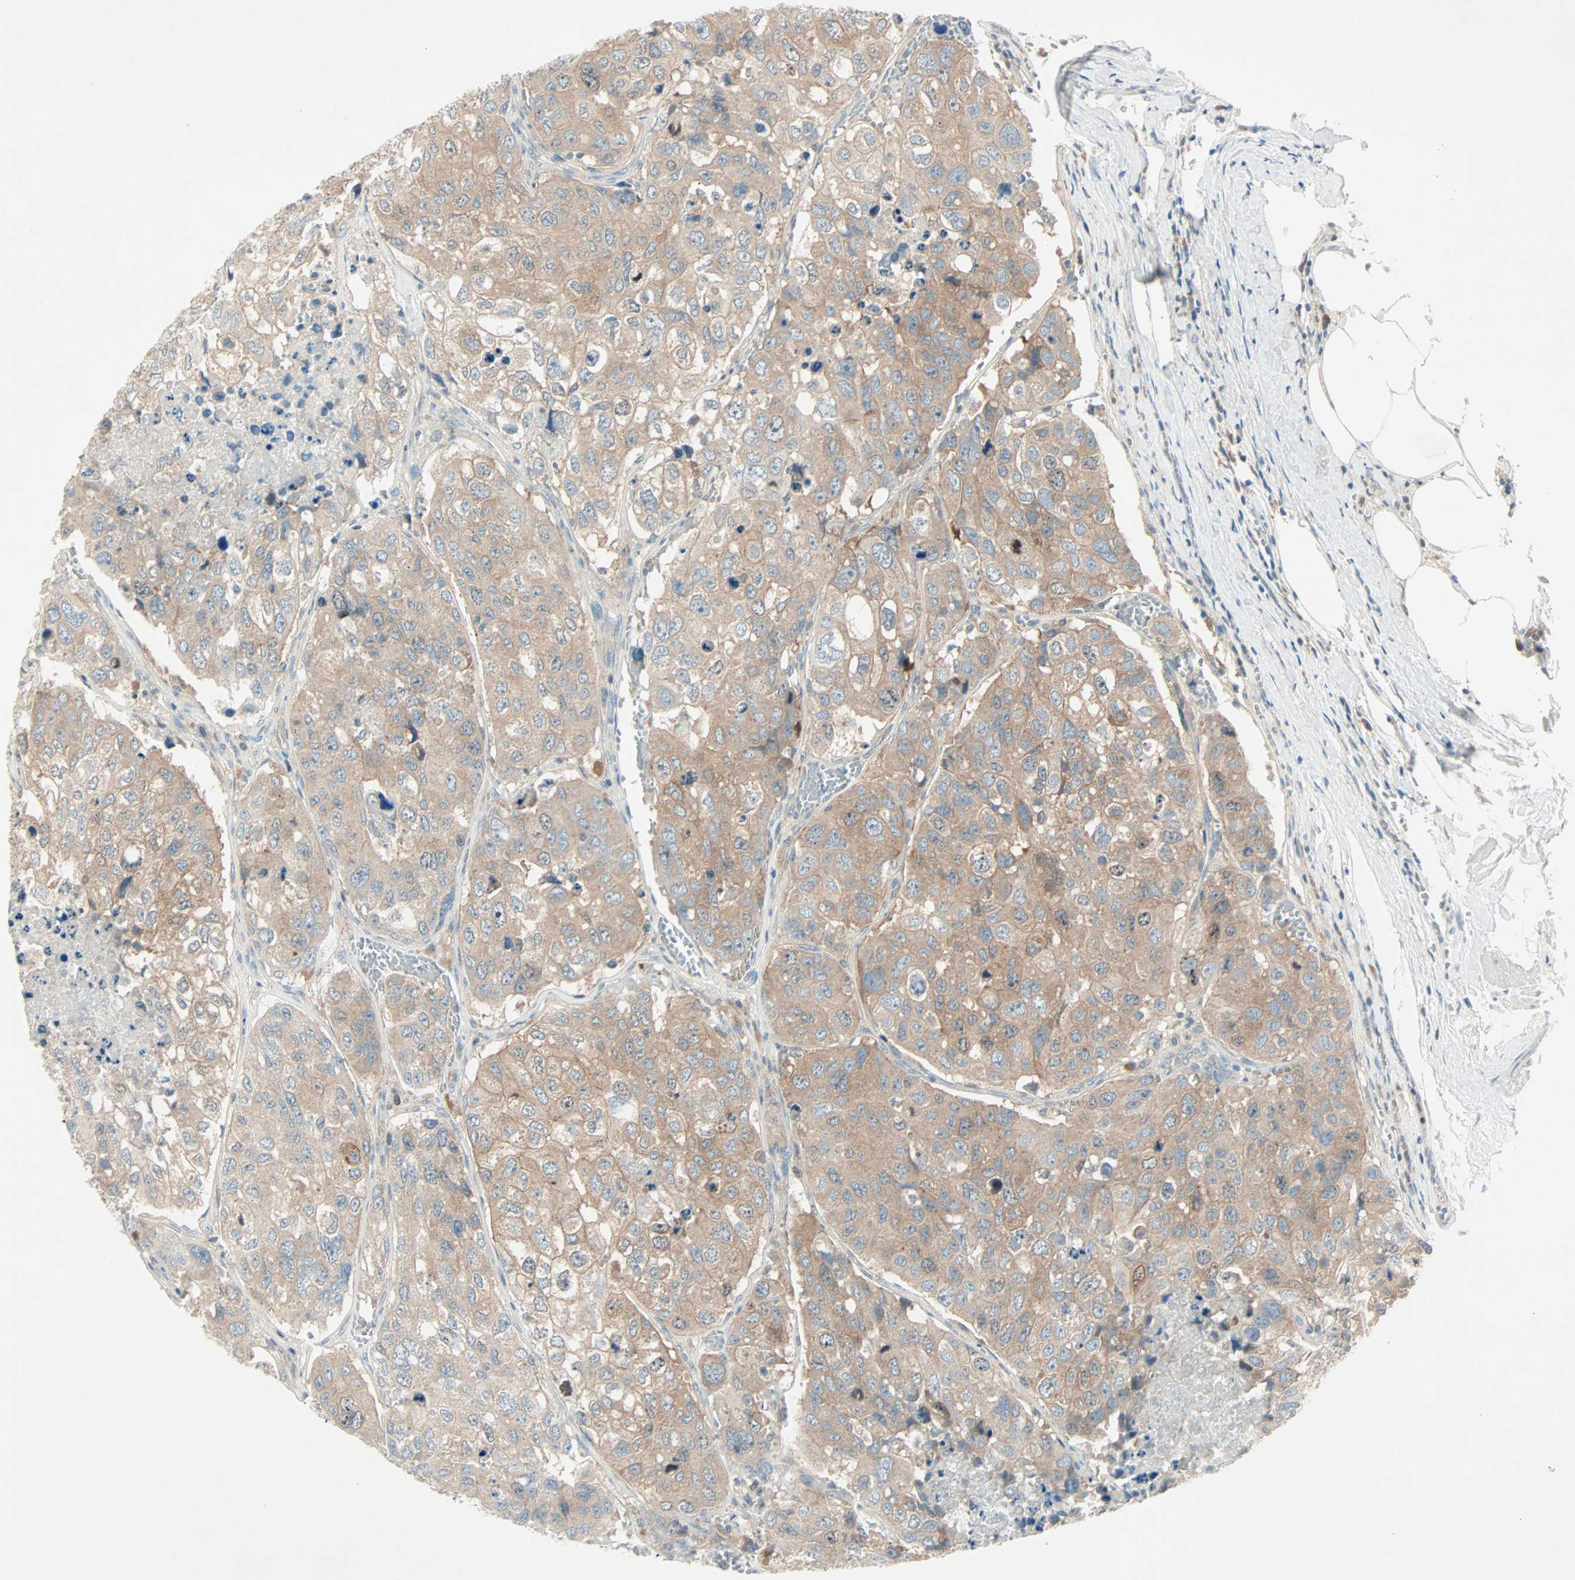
{"staining": {"intensity": "weak", "quantity": ">75%", "location": "cytoplasmic/membranous"}, "tissue": "urothelial cancer", "cell_type": "Tumor cells", "image_type": "cancer", "snomed": [{"axis": "morphology", "description": "Urothelial carcinoma, High grade"}, {"axis": "topography", "description": "Lymph node"}, {"axis": "topography", "description": "Urinary bladder"}], "caption": "Immunohistochemistry (IHC) of urothelial cancer reveals low levels of weak cytoplasmic/membranous expression in about >75% of tumor cells.", "gene": "SMIM8", "patient": {"sex": "male", "age": 51}}